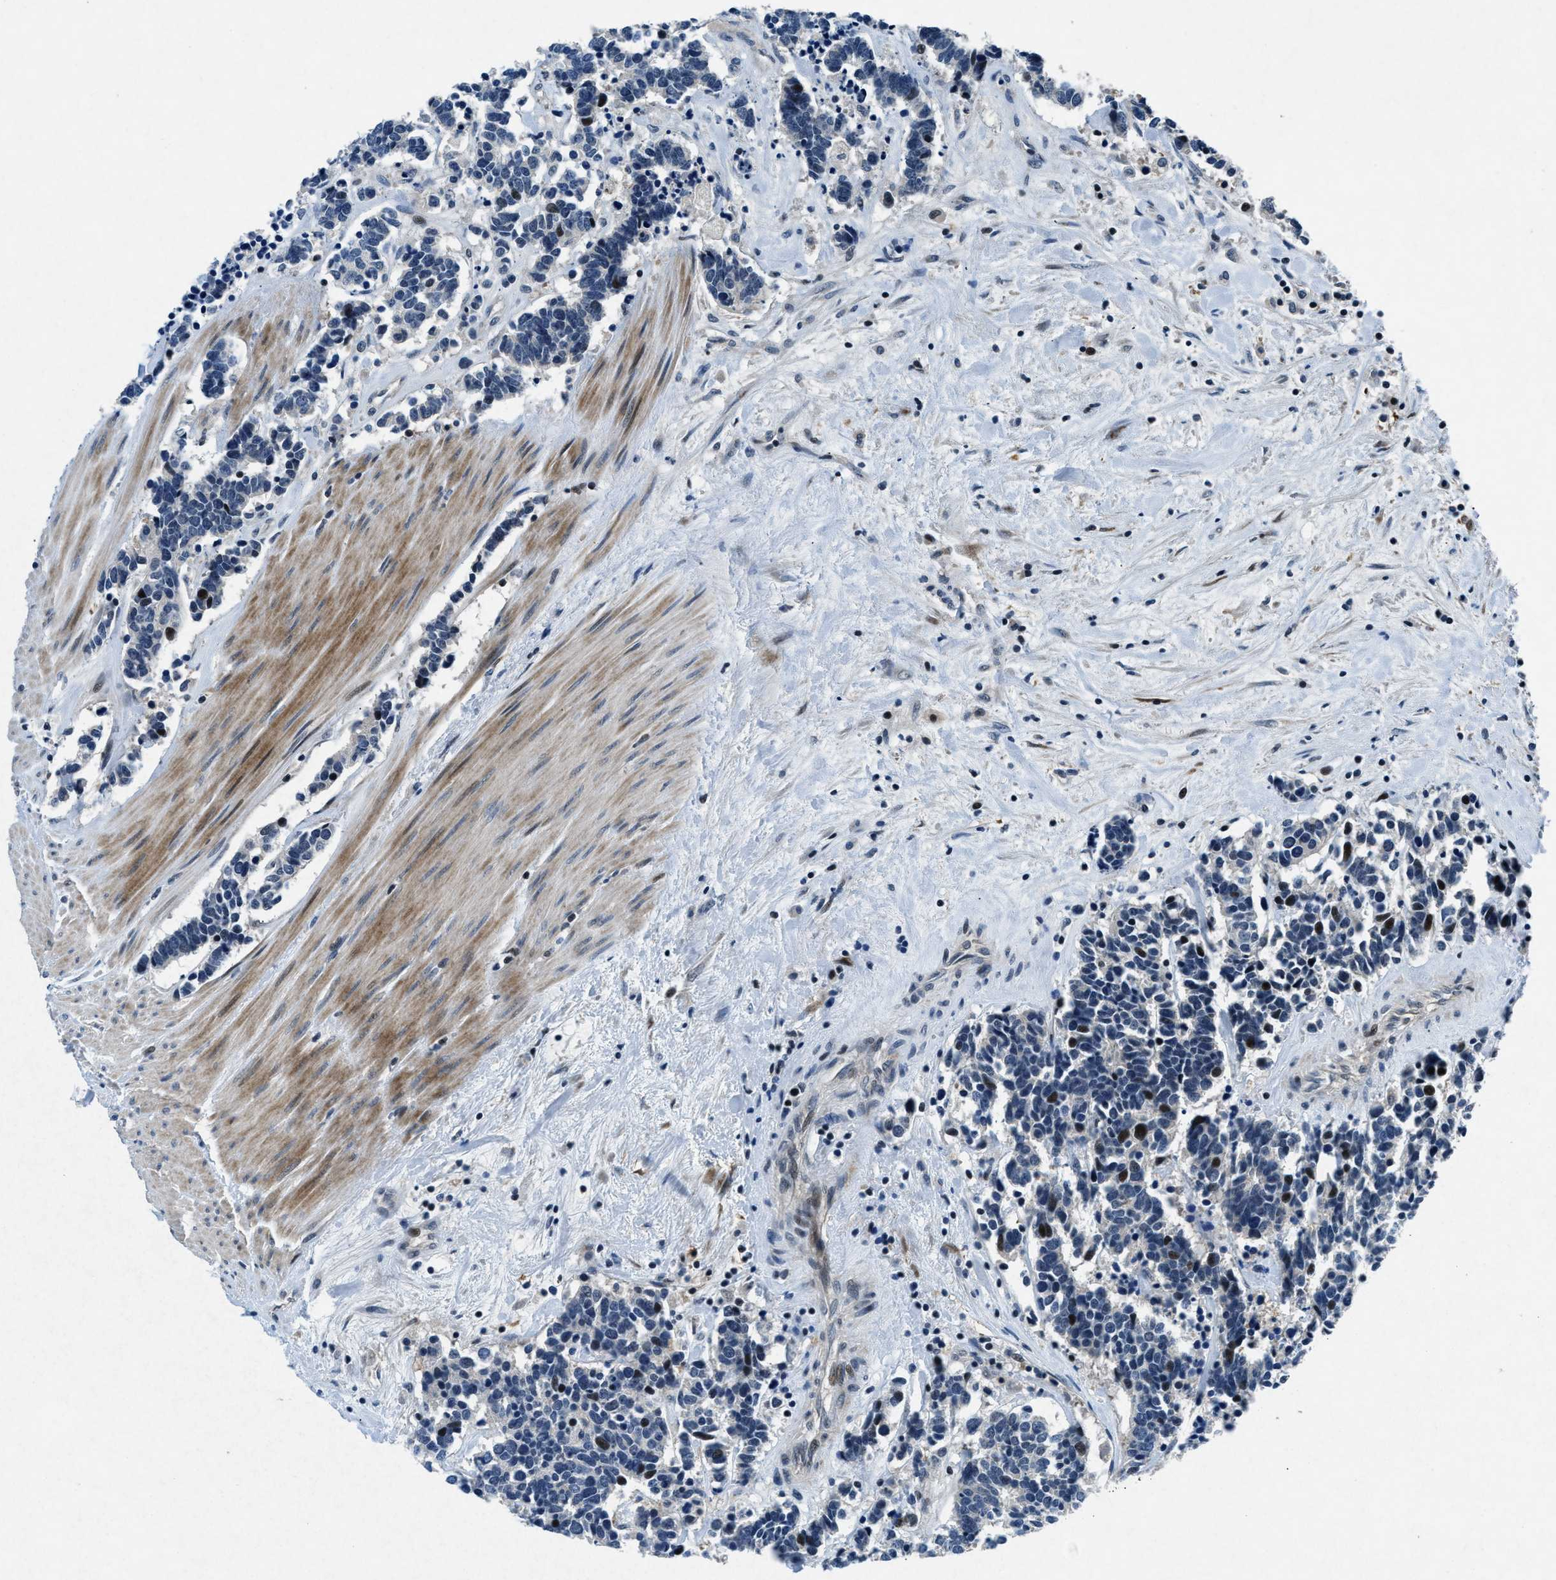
{"staining": {"intensity": "strong", "quantity": "<25%", "location": "nuclear"}, "tissue": "carcinoid", "cell_type": "Tumor cells", "image_type": "cancer", "snomed": [{"axis": "morphology", "description": "Carcinoma, NOS"}, {"axis": "morphology", "description": "Carcinoid, malignant, NOS"}, {"axis": "topography", "description": "Urinary bladder"}], "caption": "Strong nuclear staining for a protein is identified in approximately <25% of tumor cells of carcinoid using immunohistochemistry (IHC).", "gene": "PHLDA1", "patient": {"sex": "male", "age": 57}}